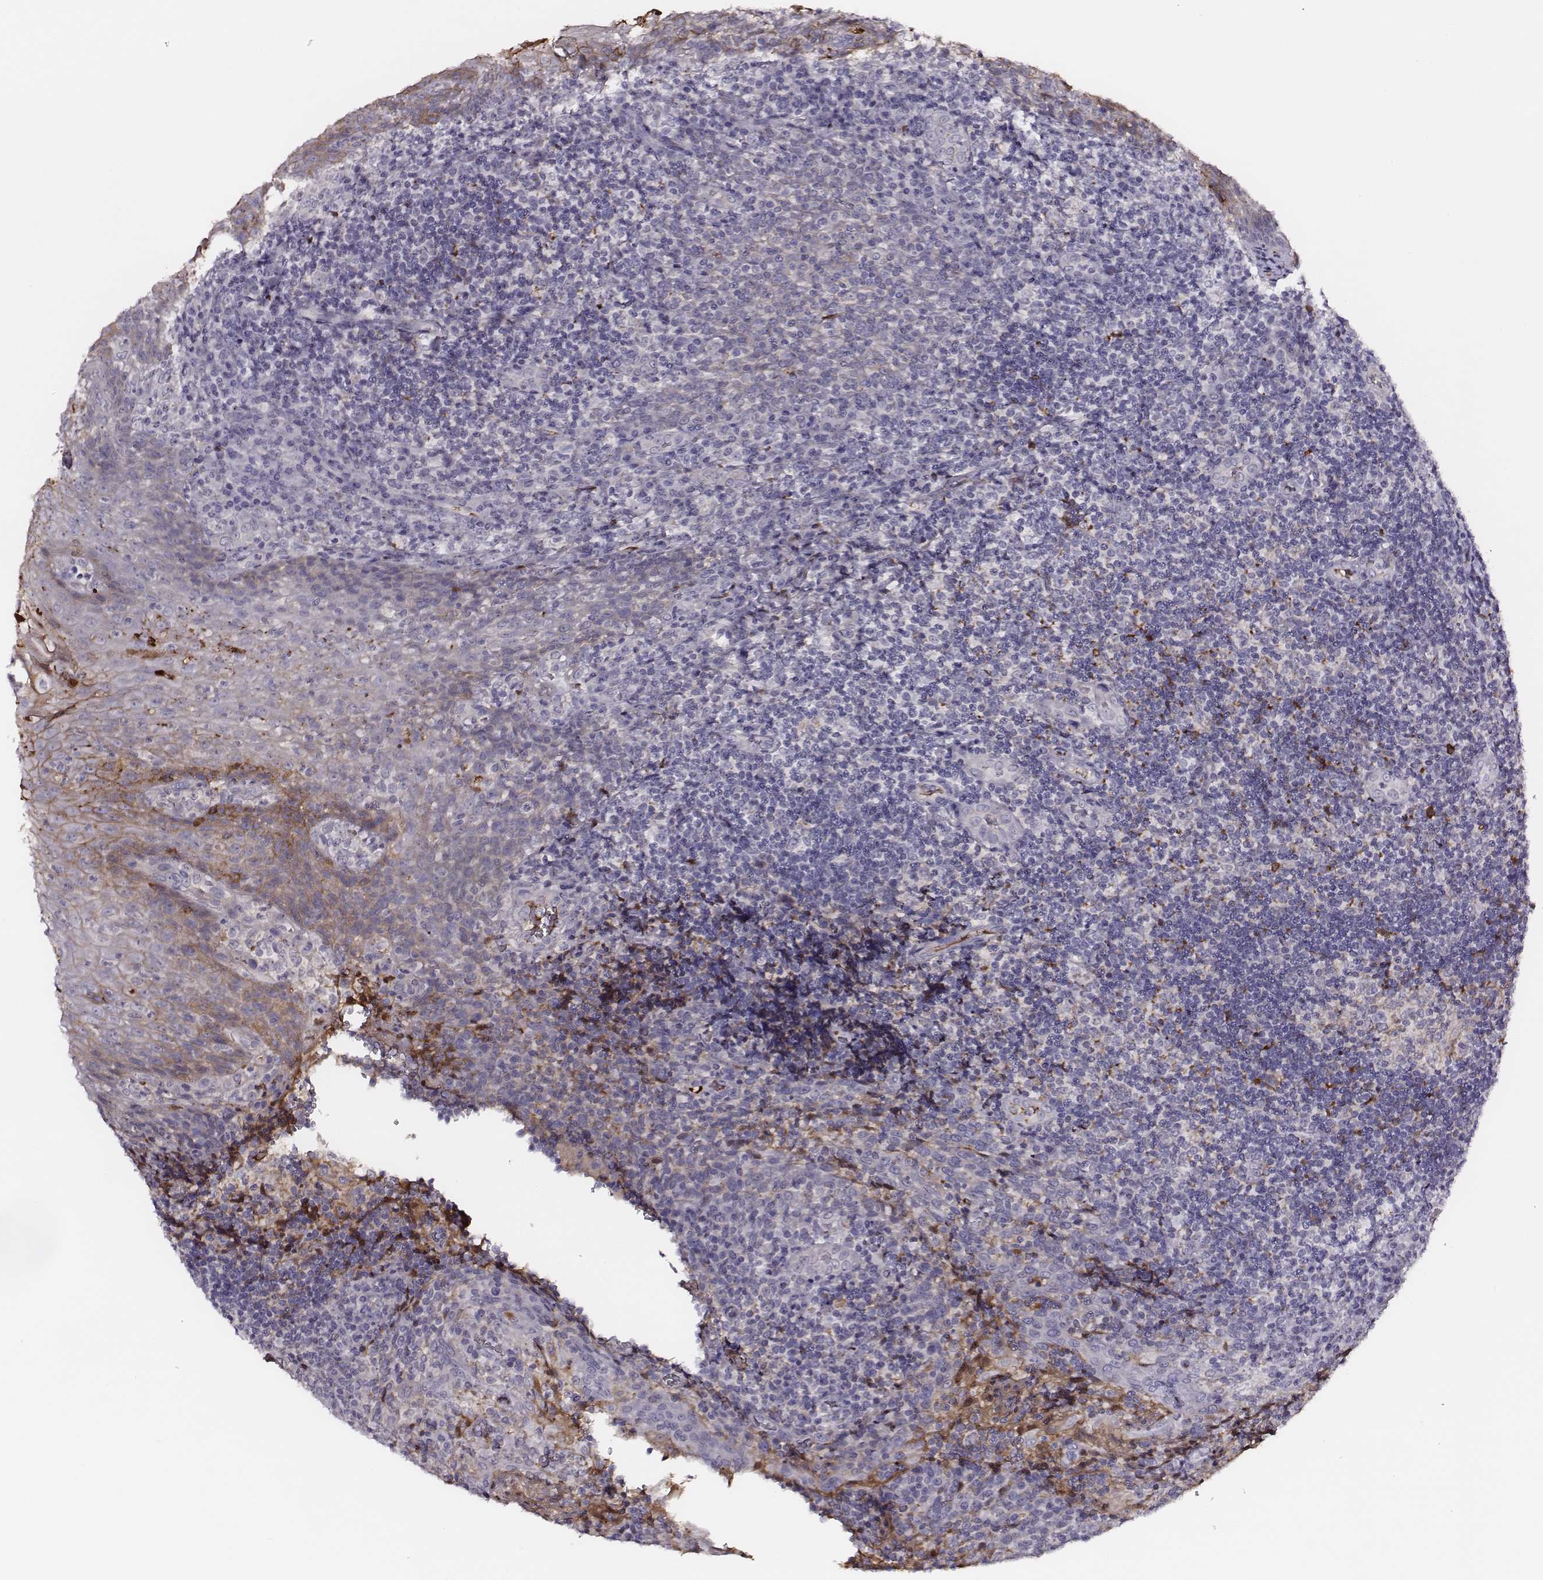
{"staining": {"intensity": "negative", "quantity": "none", "location": "none"}, "tissue": "tonsil", "cell_type": "Germinal center cells", "image_type": "normal", "snomed": [{"axis": "morphology", "description": "Normal tissue, NOS"}, {"axis": "topography", "description": "Tonsil"}], "caption": "Immunohistochemical staining of benign tonsil reveals no significant positivity in germinal center cells.", "gene": "TF", "patient": {"sex": "male", "age": 17}}